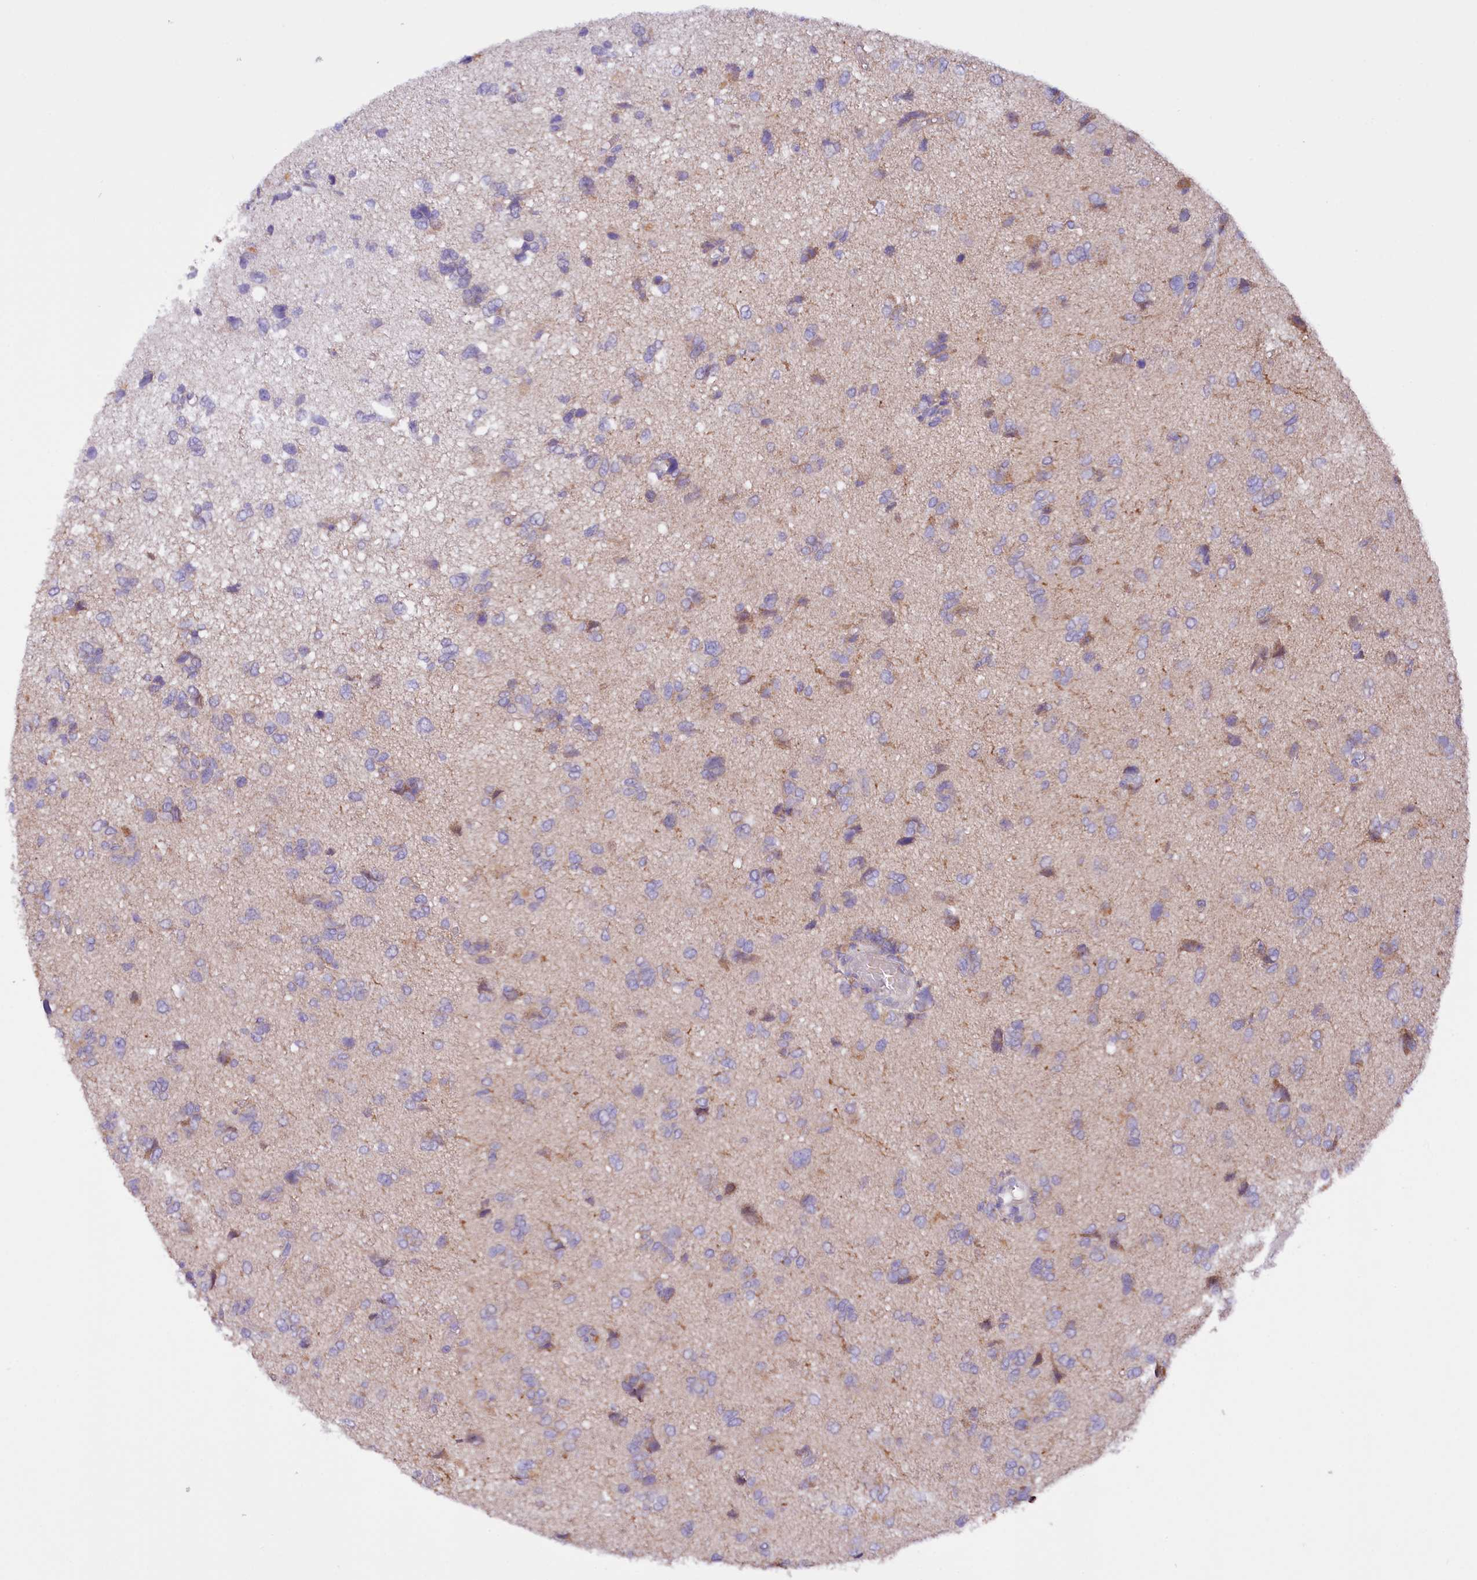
{"staining": {"intensity": "weak", "quantity": "<25%", "location": "cytoplasmic/membranous"}, "tissue": "glioma", "cell_type": "Tumor cells", "image_type": "cancer", "snomed": [{"axis": "morphology", "description": "Glioma, malignant, High grade"}, {"axis": "topography", "description": "Brain"}], "caption": "IHC image of malignant glioma (high-grade) stained for a protein (brown), which shows no staining in tumor cells. (DAB IHC with hematoxylin counter stain).", "gene": "ZNF45", "patient": {"sex": "female", "age": 59}}